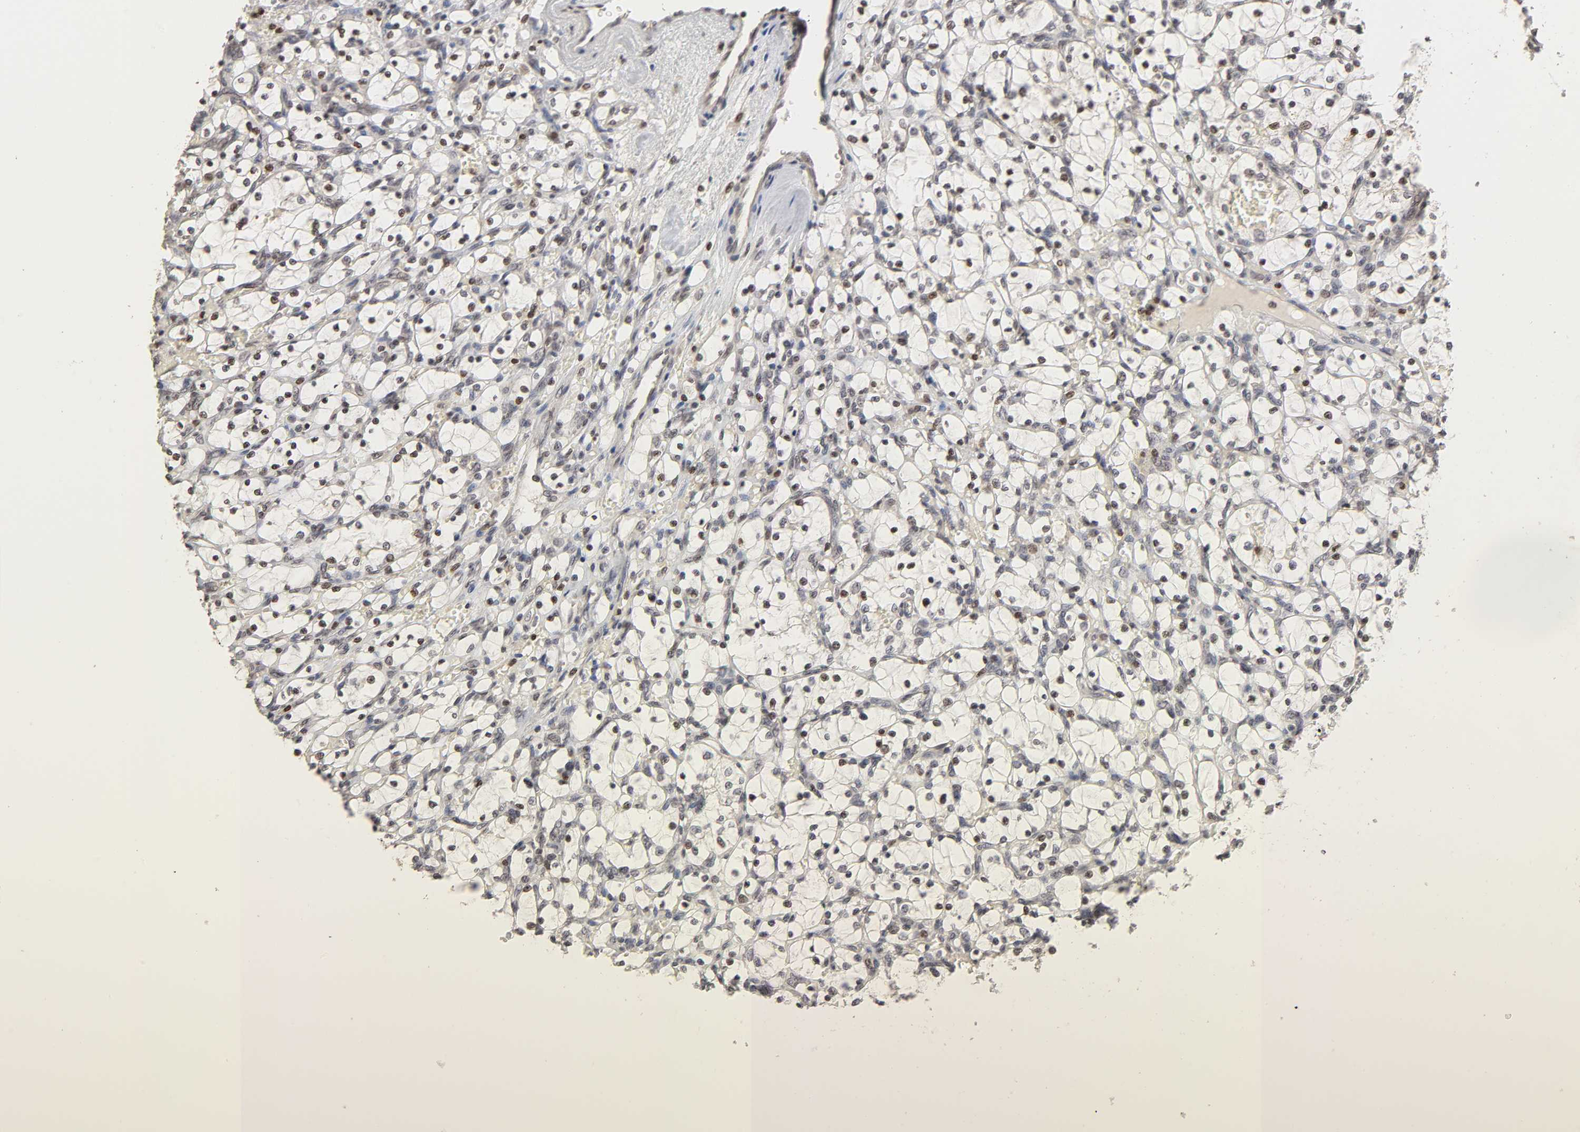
{"staining": {"intensity": "weak", "quantity": "<25%", "location": "nuclear"}, "tissue": "renal cancer", "cell_type": "Tumor cells", "image_type": "cancer", "snomed": [{"axis": "morphology", "description": "Adenocarcinoma, NOS"}, {"axis": "topography", "description": "Kidney"}], "caption": "A micrograph of human renal cancer is negative for staining in tumor cells.", "gene": "ZNF473", "patient": {"sex": "female", "age": 69}}